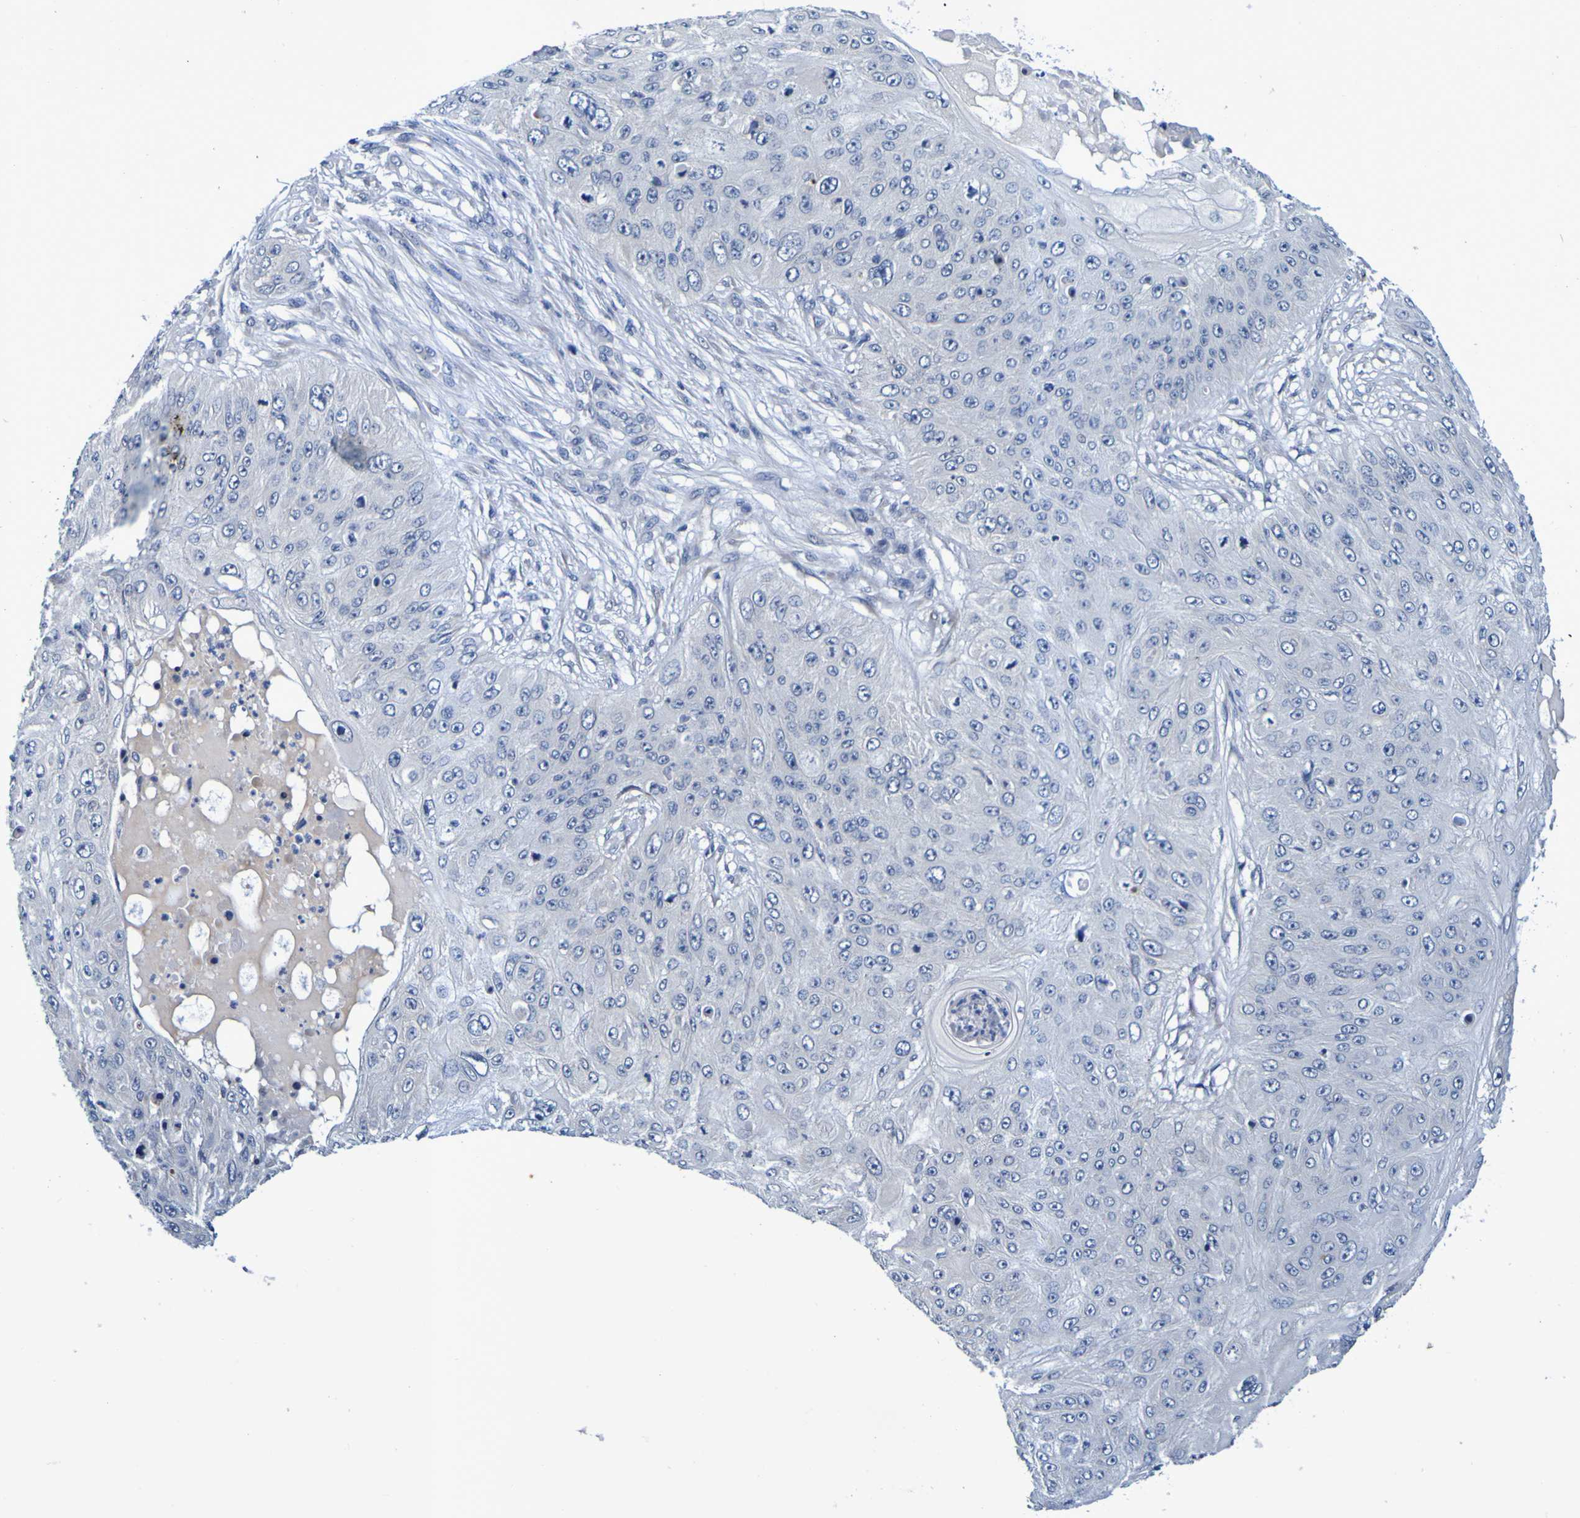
{"staining": {"intensity": "negative", "quantity": "none", "location": "none"}, "tissue": "skin cancer", "cell_type": "Tumor cells", "image_type": "cancer", "snomed": [{"axis": "morphology", "description": "Squamous cell carcinoma, NOS"}, {"axis": "topography", "description": "Skin"}], "caption": "This is a micrograph of immunohistochemistry staining of skin squamous cell carcinoma, which shows no staining in tumor cells. (Immunohistochemistry, brightfield microscopy, high magnification).", "gene": "VMA21", "patient": {"sex": "female", "age": 80}}